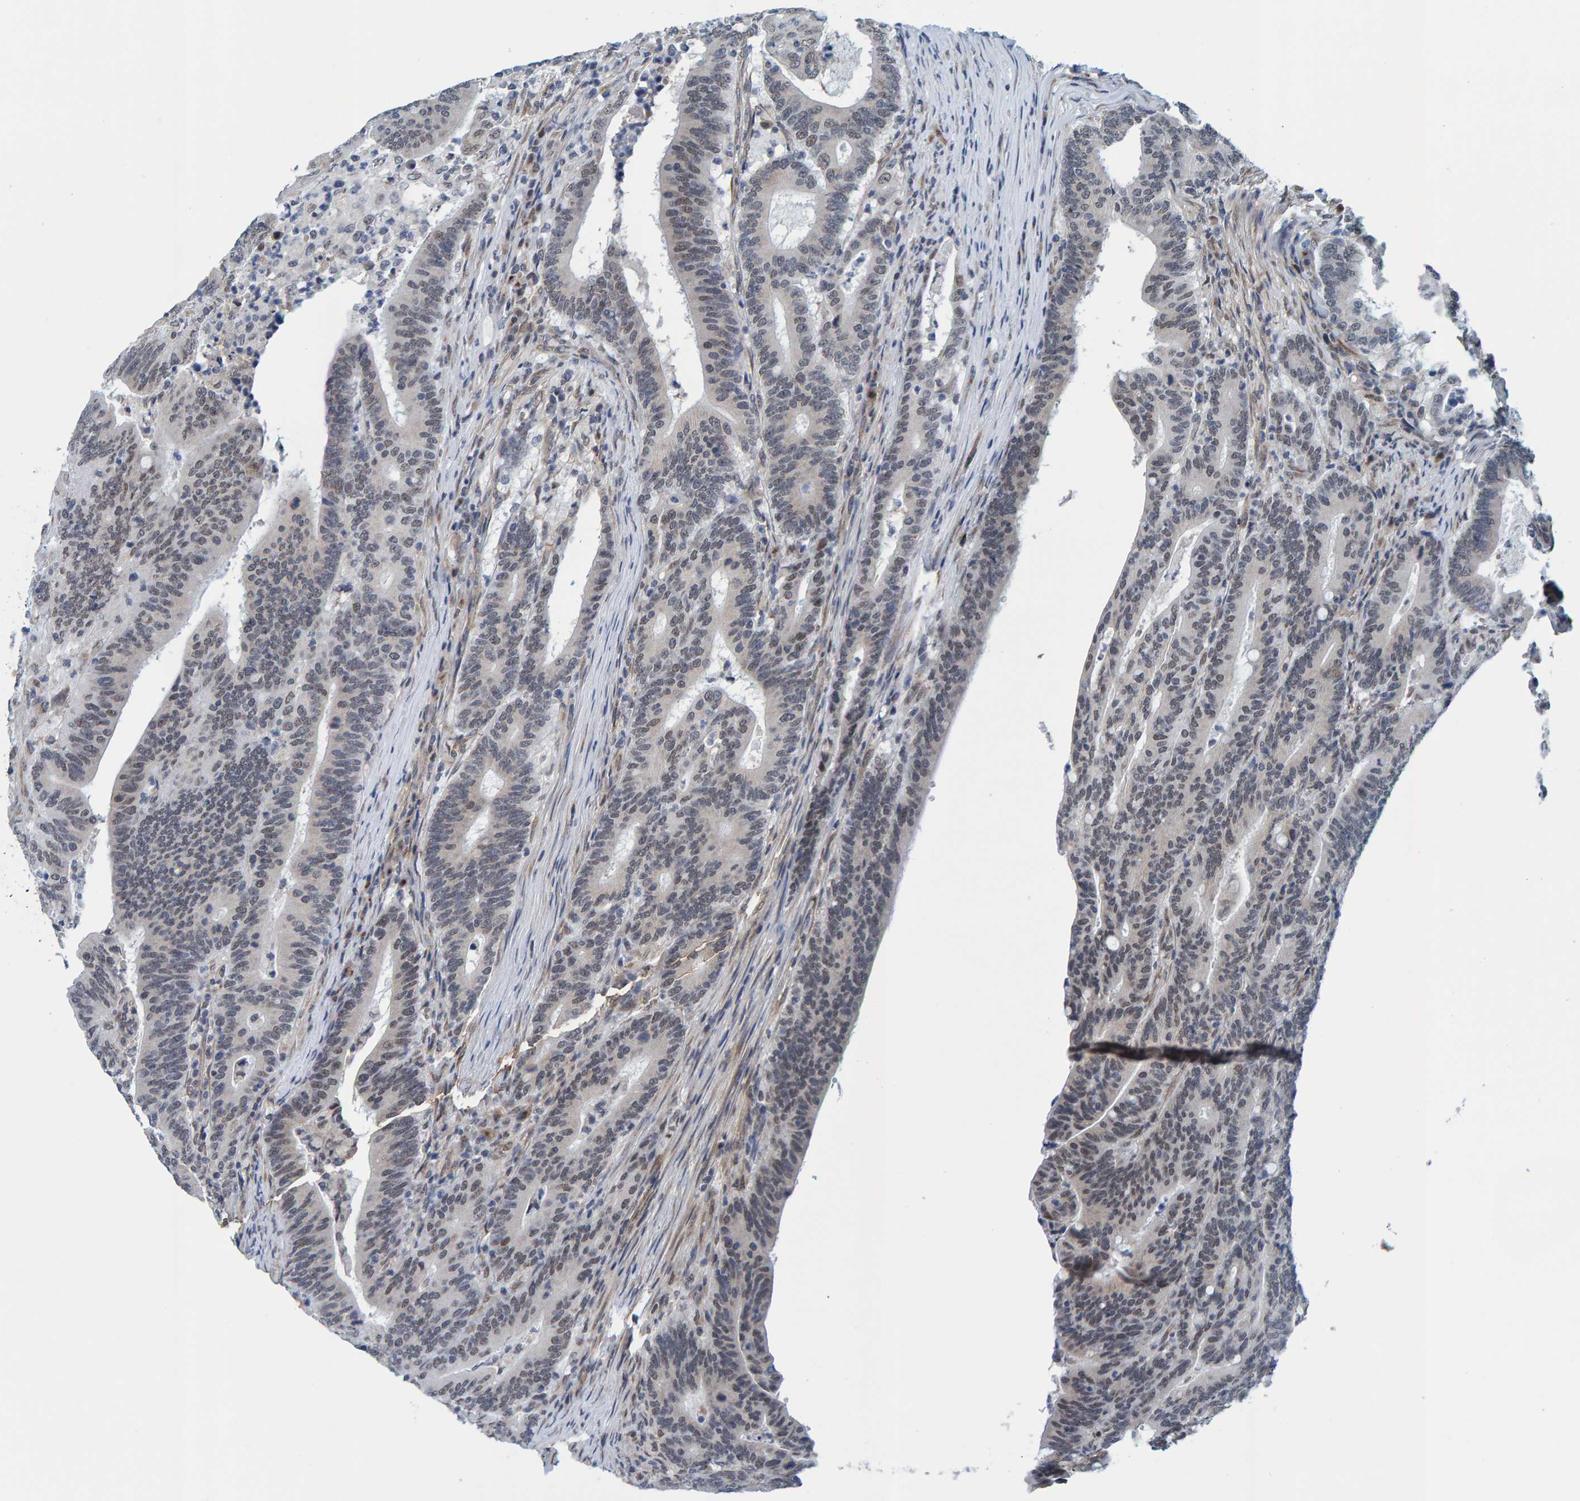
{"staining": {"intensity": "weak", "quantity": "<25%", "location": "nuclear"}, "tissue": "colorectal cancer", "cell_type": "Tumor cells", "image_type": "cancer", "snomed": [{"axis": "morphology", "description": "Adenocarcinoma, NOS"}, {"axis": "topography", "description": "Colon"}], "caption": "Protein analysis of colorectal cancer reveals no significant positivity in tumor cells. (DAB (3,3'-diaminobenzidine) IHC visualized using brightfield microscopy, high magnification).", "gene": "SCRN2", "patient": {"sex": "female", "age": 66}}